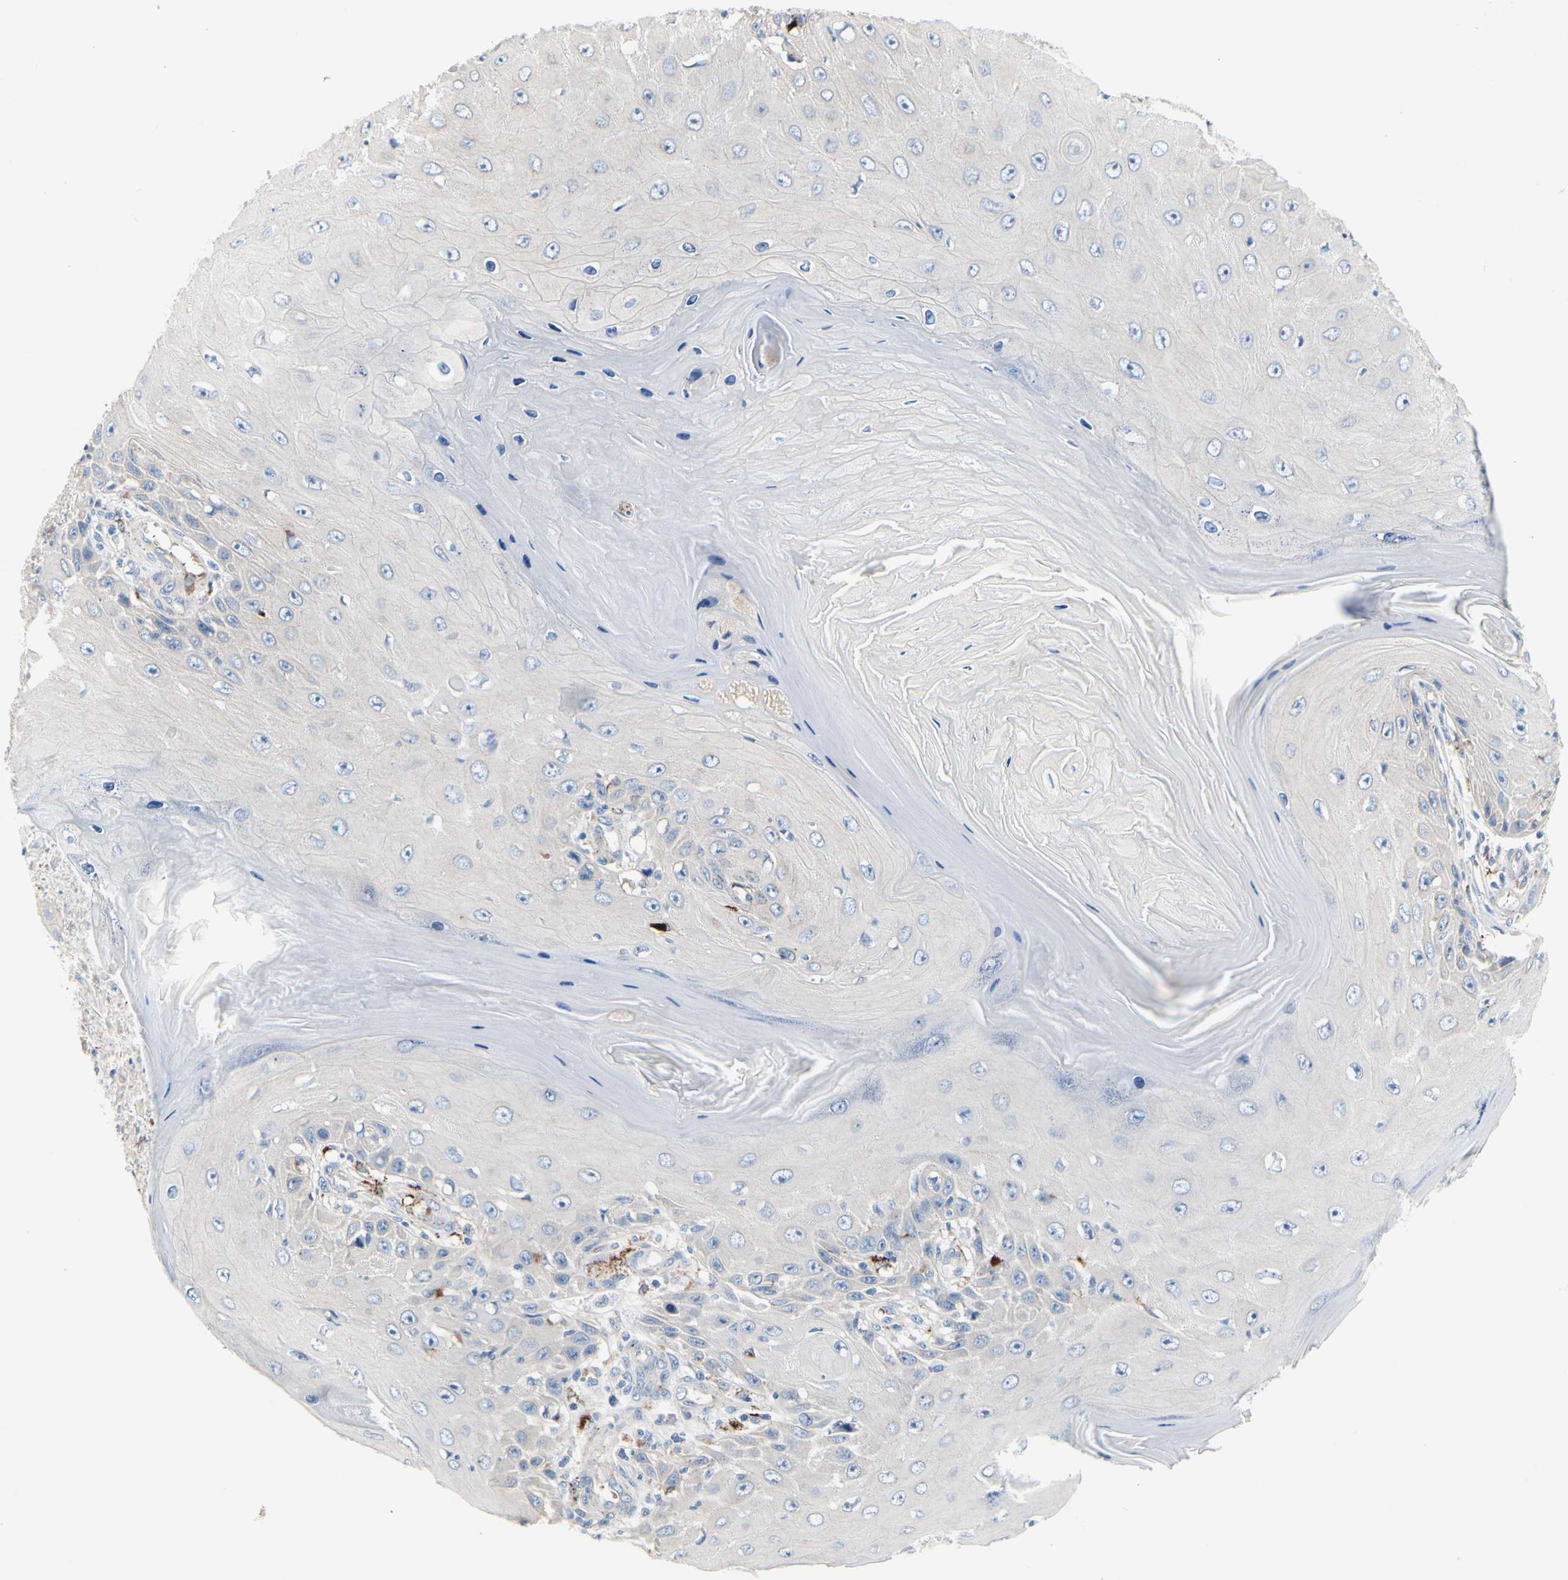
{"staining": {"intensity": "negative", "quantity": "none", "location": "none"}, "tissue": "skin cancer", "cell_type": "Tumor cells", "image_type": "cancer", "snomed": [{"axis": "morphology", "description": "Squamous cell carcinoma, NOS"}, {"axis": "topography", "description": "Skin"}], "caption": "Protein analysis of skin cancer displays no significant positivity in tumor cells.", "gene": "RETSAT", "patient": {"sex": "female", "age": 73}}